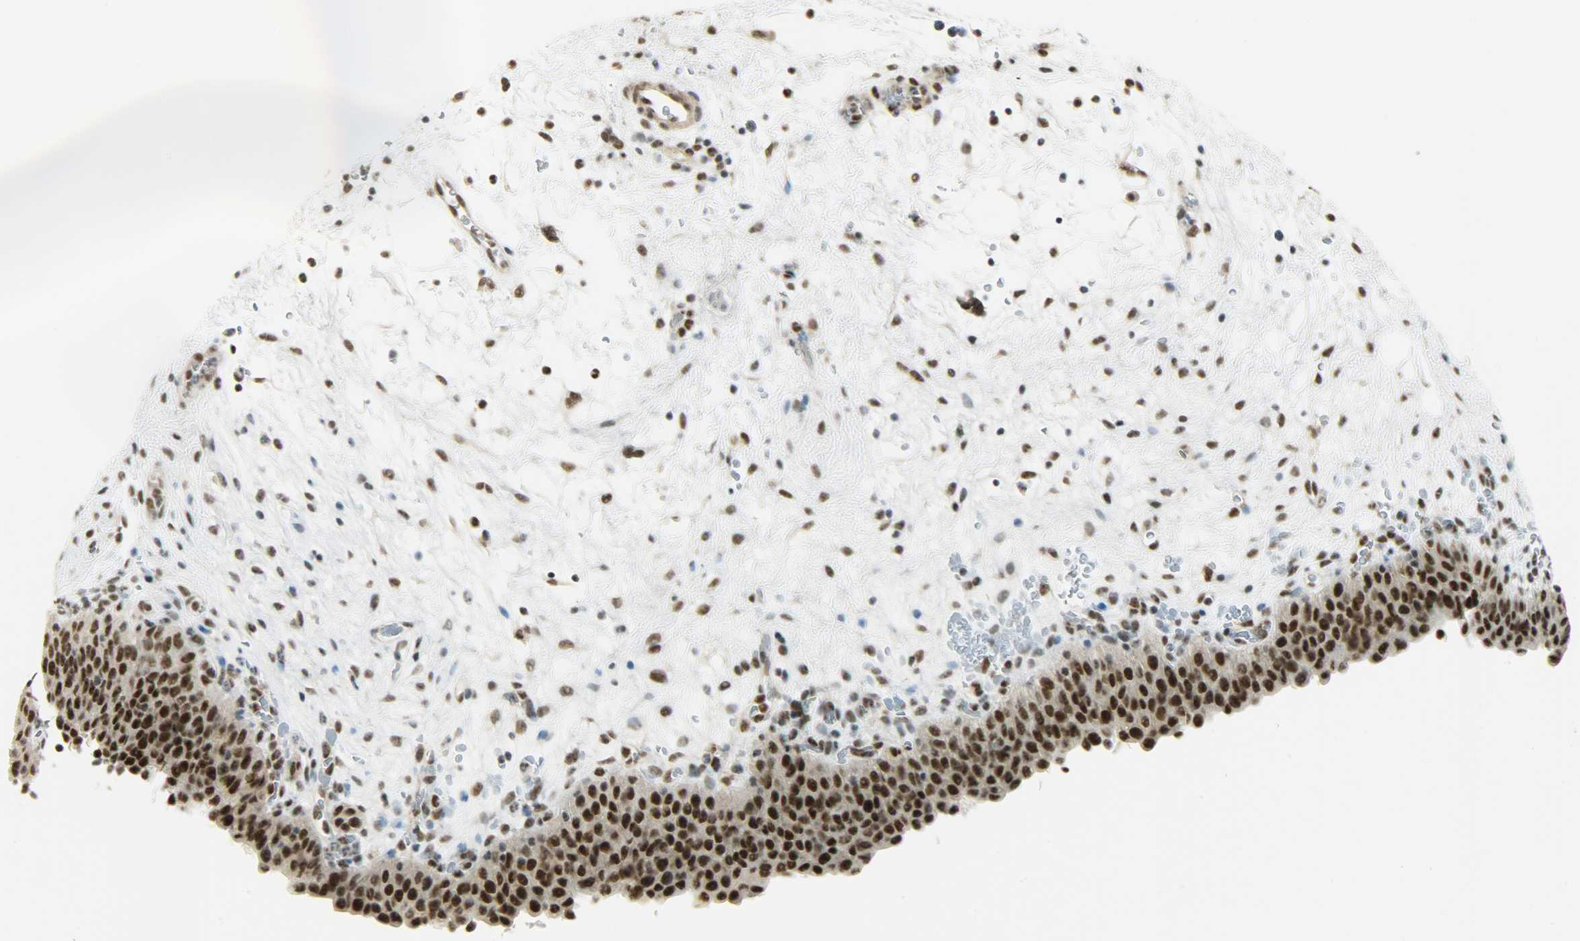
{"staining": {"intensity": "strong", "quantity": ">75%", "location": "nuclear"}, "tissue": "urinary bladder", "cell_type": "Urothelial cells", "image_type": "normal", "snomed": [{"axis": "morphology", "description": "Normal tissue, NOS"}, {"axis": "morphology", "description": "Dysplasia, NOS"}, {"axis": "topography", "description": "Urinary bladder"}], "caption": "Immunohistochemistry (DAB) staining of benign human urinary bladder reveals strong nuclear protein expression in approximately >75% of urothelial cells. (Brightfield microscopy of DAB IHC at high magnification).", "gene": "SUGP1", "patient": {"sex": "male", "age": 35}}